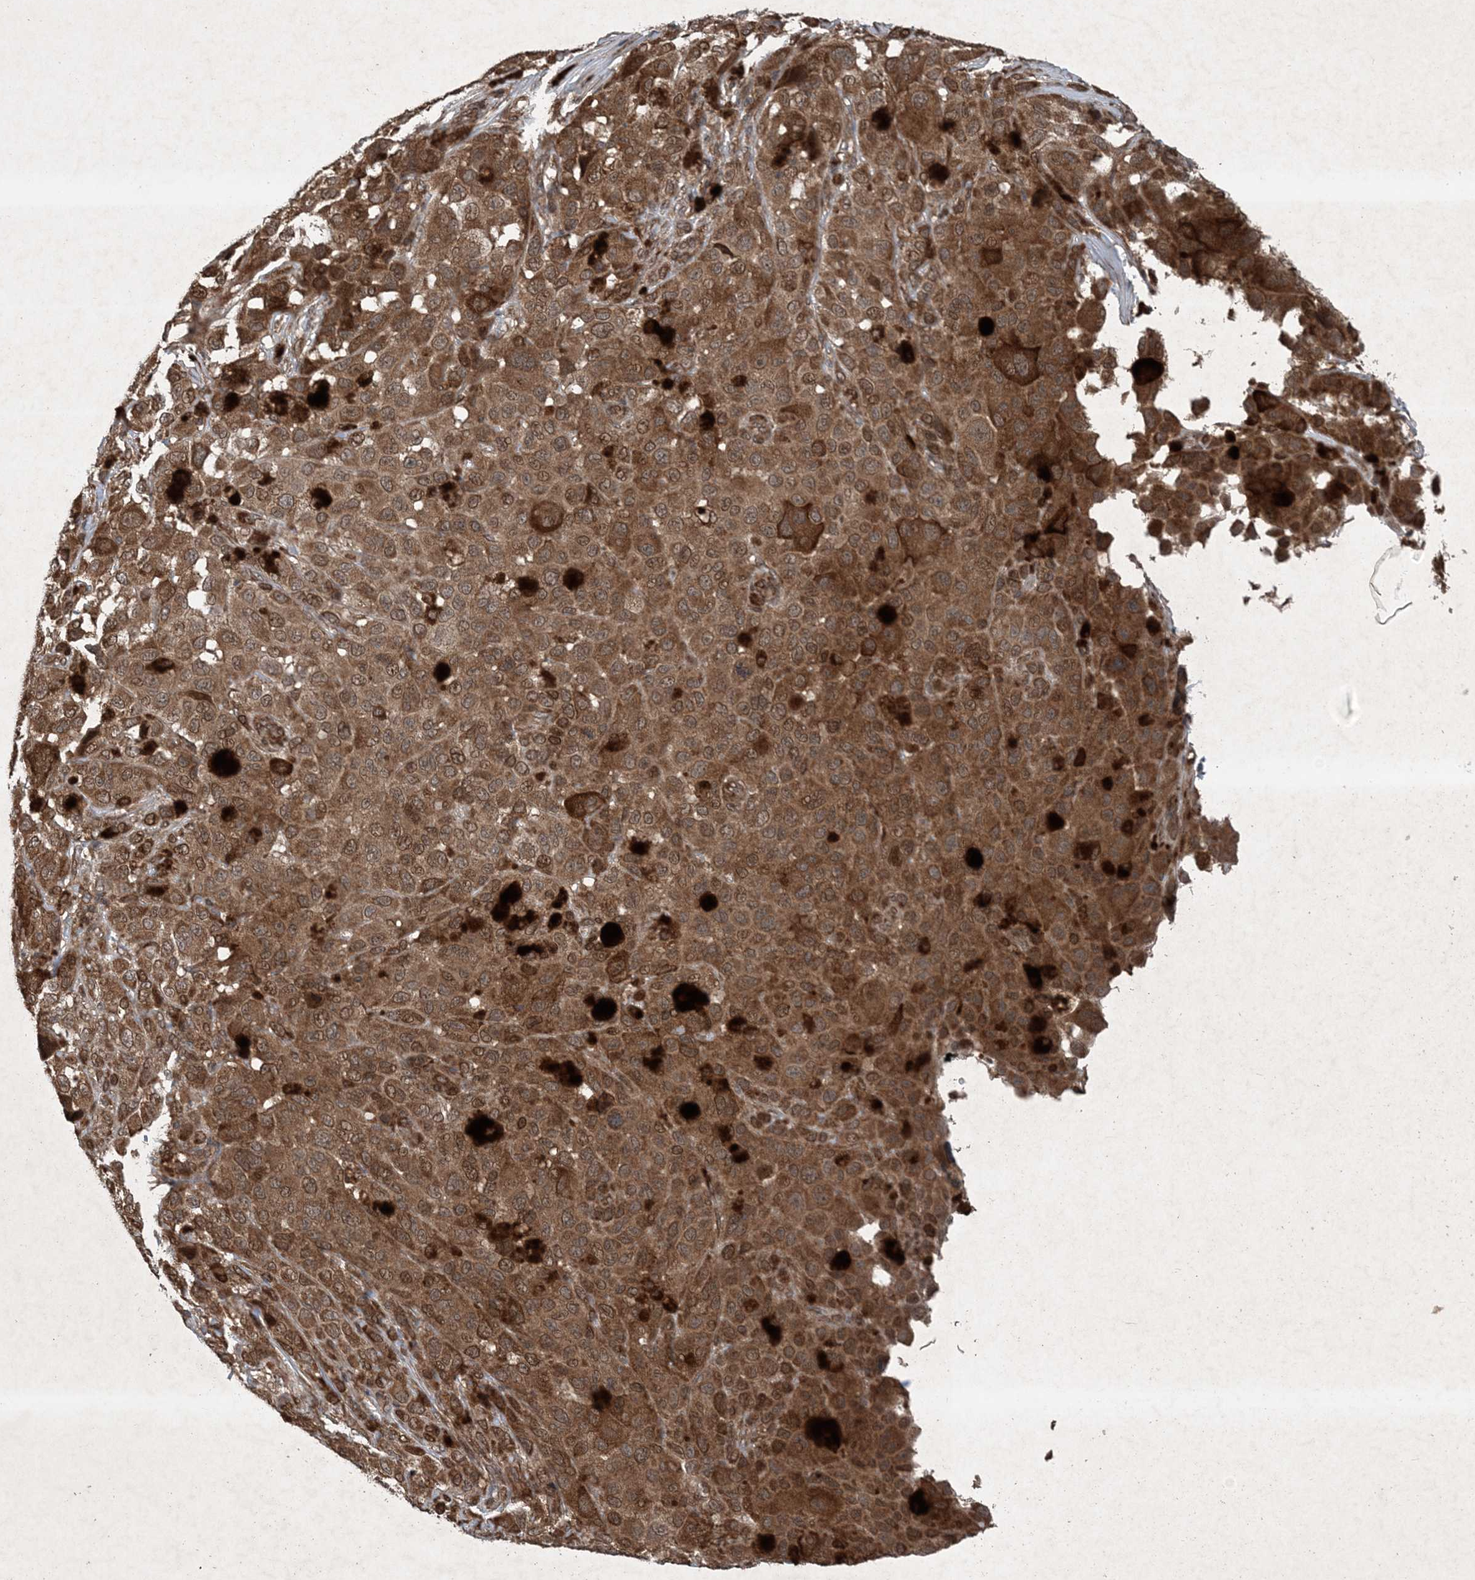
{"staining": {"intensity": "moderate", "quantity": ">75%", "location": "cytoplasmic/membranous,nuclear"}, "tissue": "melanoma", "cell_type": "Tumor cells", "image_type": "cancer", "snomed": [{"axis": "morphology", "description": "Malignant melanoma, NOS"}, {"axis": "topography", "description": "Skin"}], "caption": "Tumor cells display medium levels of moderate cytoplasmic/membranous and nuclear staining in approximately >75% of cells in human malignant melanoma.", "gene": "GNG5", "patient": {"sex": "male", "age": 96}}